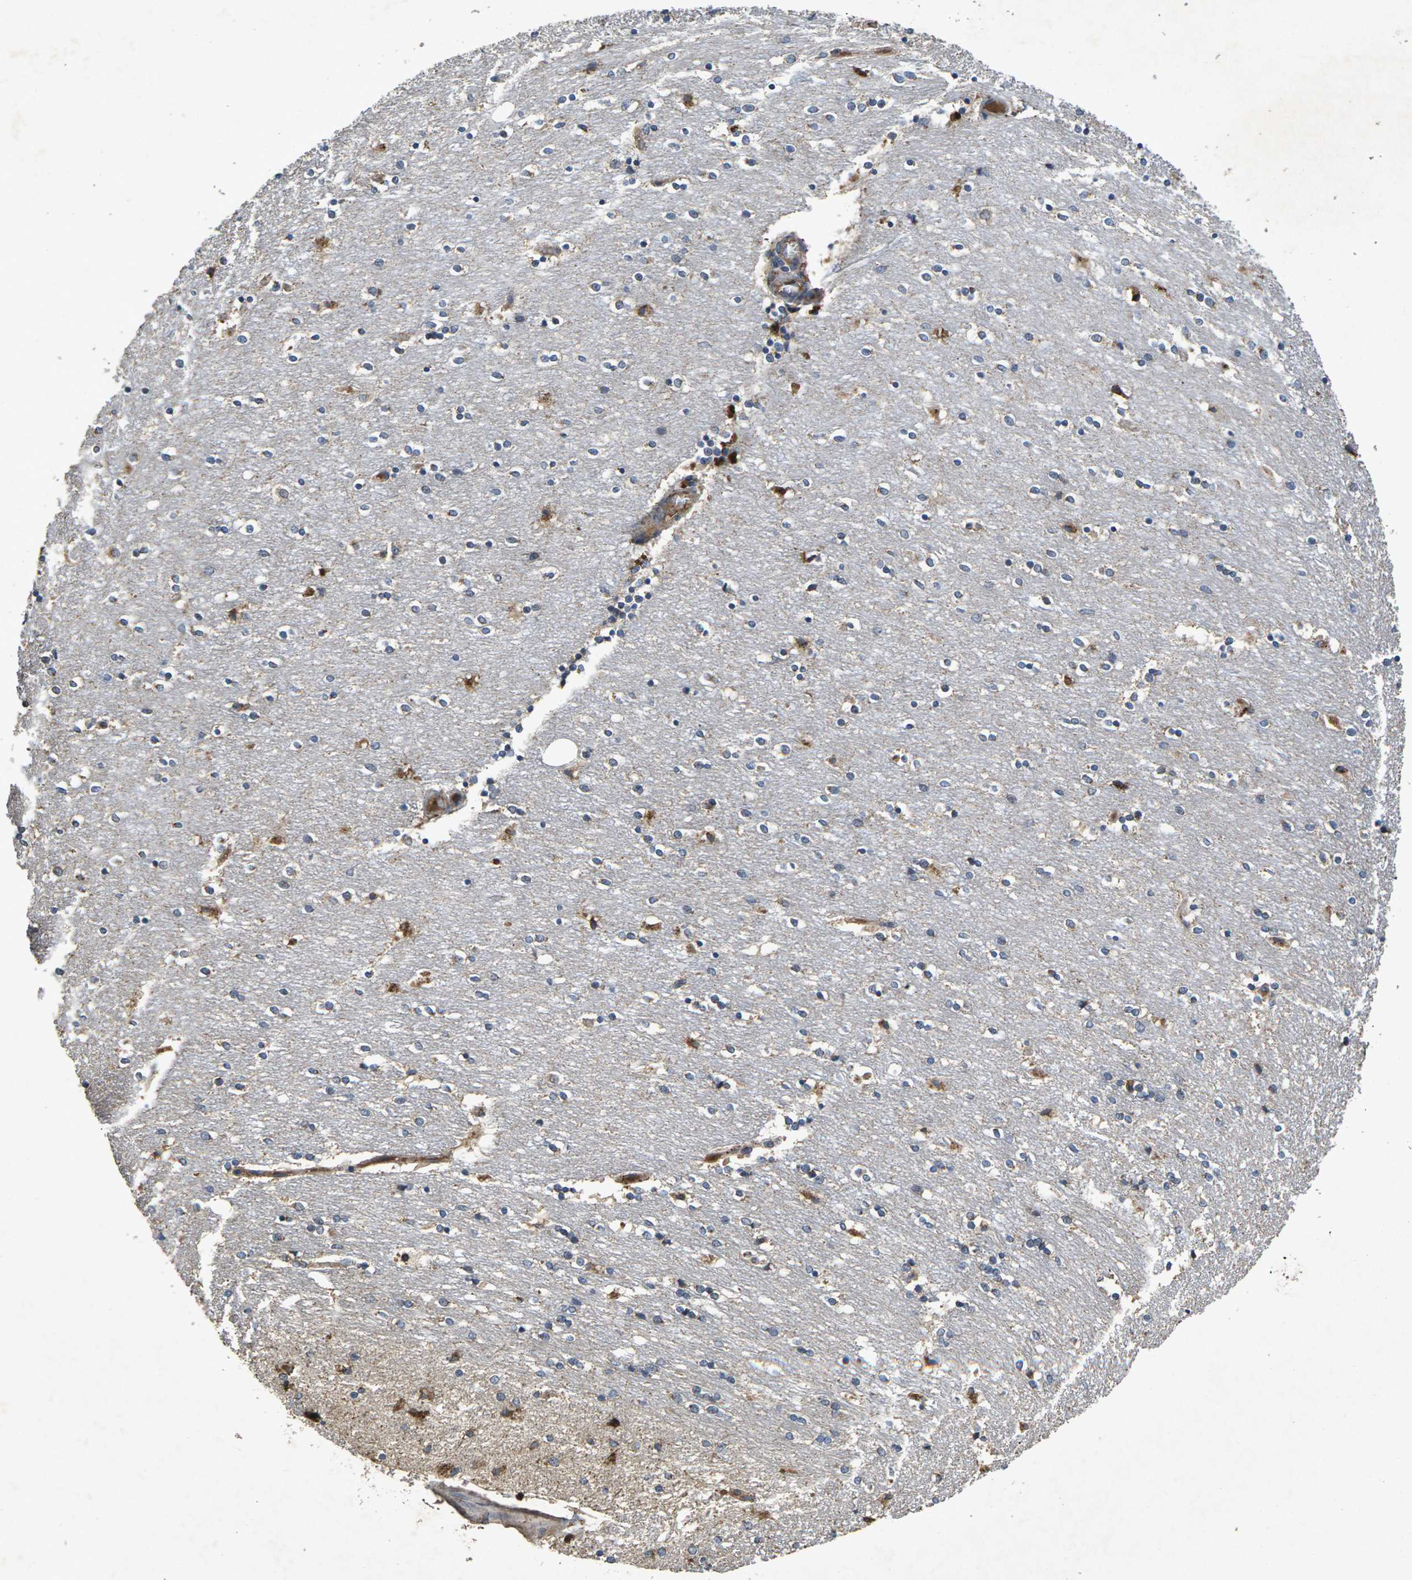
{"staining": {"intensity": "weak", "quantity": "25%-75%", "location": "cytoplasmic/membranous"}, "tissue": "caudate", "cell_type": "Glial cells", "image_type": "normal", "snomed": [{"axis": "morphology", "description": "Normal tissue, NOS"}, {"axis": "topography", "description": "Lateral ventricle wall"}], "caption": "A histopathology image showing weak cytoplasmic/membranous staining in approximately 25%-75% of glial cells in normal caudate, as visualized by brown immunohistochemical staining.", "gene": "B4GAT1", "patient": {"sex": "female", "age": 54}}